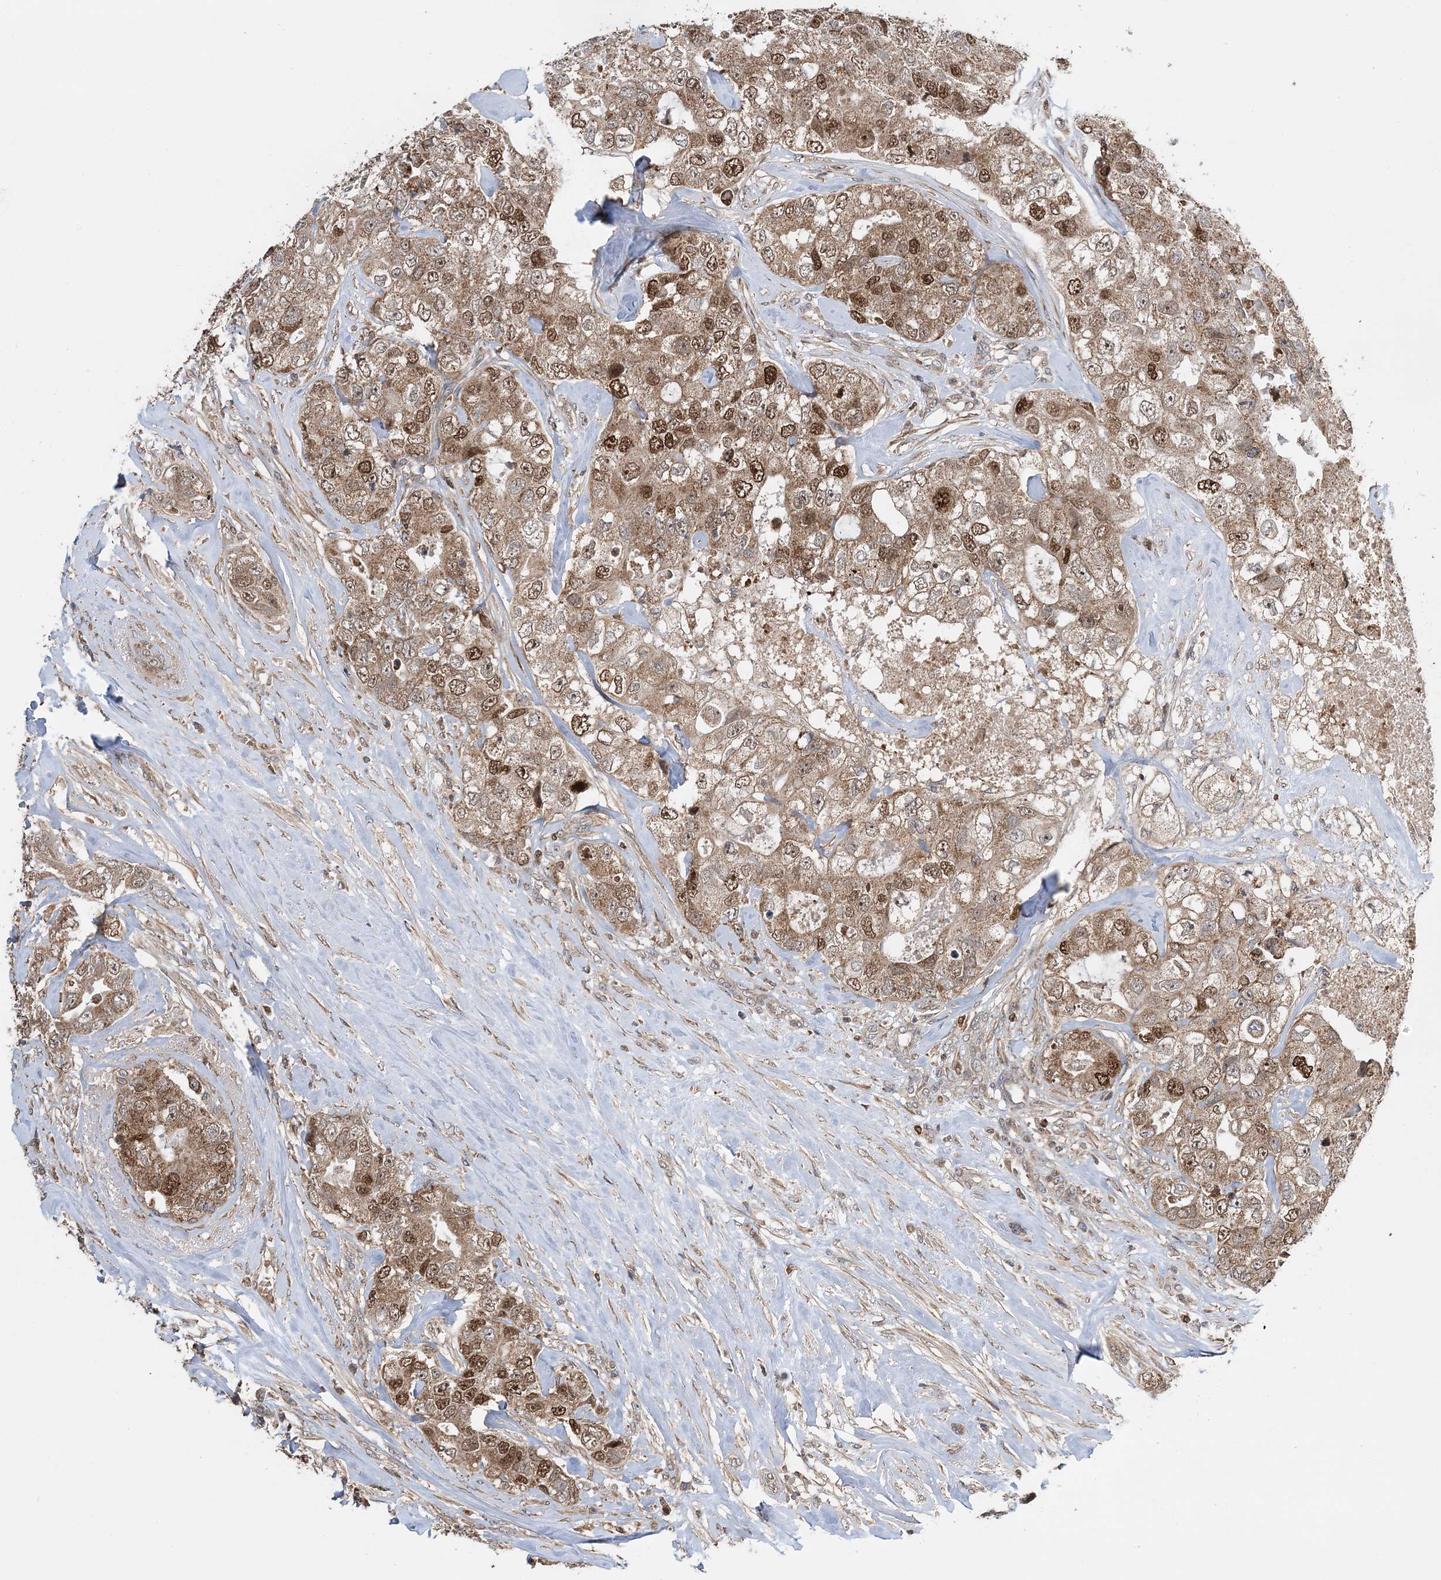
{"staining": {"intensity": "moderate", "quantity": ">75%", "location": "cytoplasmic/membranous,nuclear"}, "tissue": "breast cancer", "cell_type": "Tumor cells", "image_type": "cancer", "snomed": [{"axis": "morphology", "description": "Duct carcinoma"}, {"axis": "topography", "description": "Breast"}], "caption": "Breast cancer tissue reveals moderate cytoplasmic/membranous and nuclear expression in about >75% of tumor cells", "gene": "KIF4A", "patient": {"sex": "female", "age": 62}}